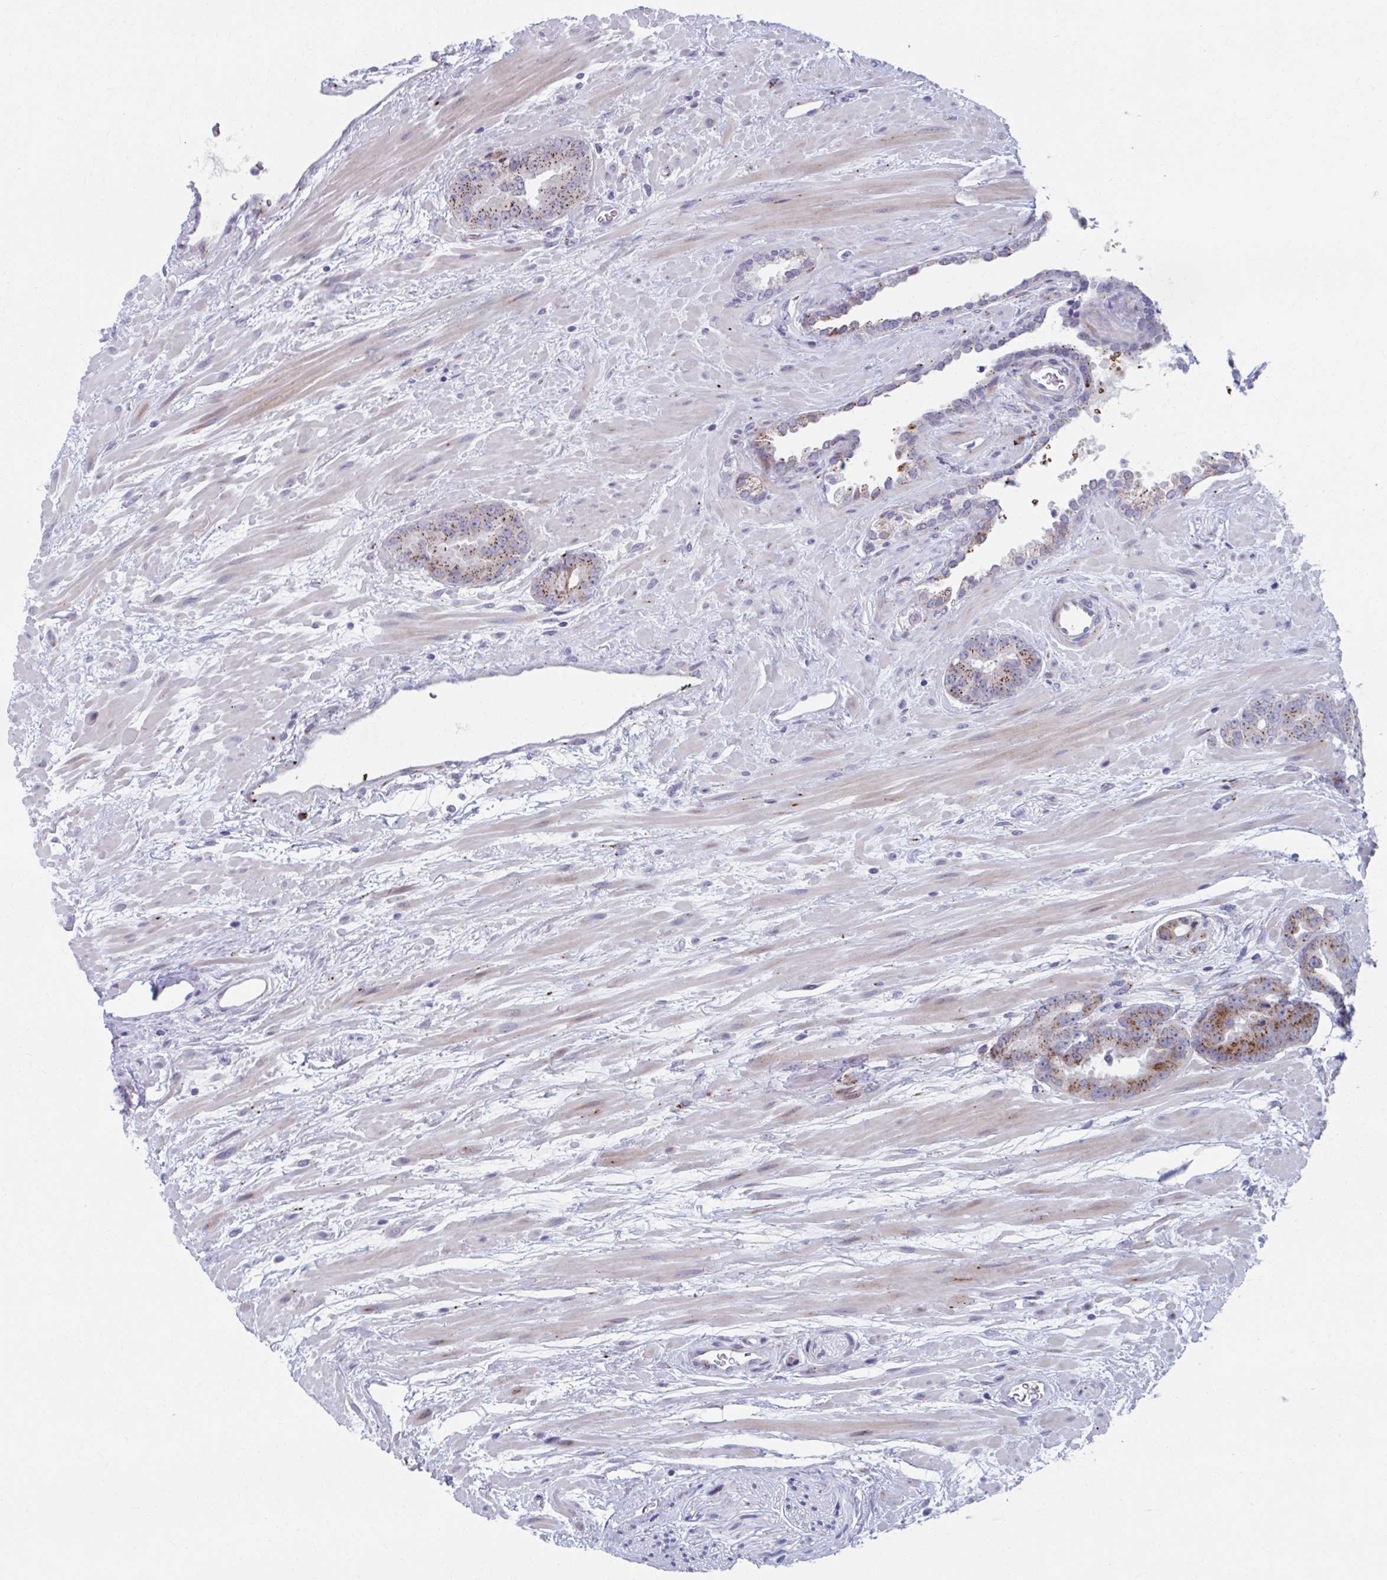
{"staining": {"intensity": "moderate", "quantity": "25%-75%", "location": "cytoplasmic/membranous"}, "tissue": "prostate cancer", "cell_type": "Tumor cells", "image_type": "cancer", "snomed": [{"axis": "morphology", "description": "Adenocarcinoma, High grade"}, {"axis": "topography", "description": "Prostate"}], "caption": "Protein analysis of prostate cancer (high-grade adenocarcinoma) tissue demonstrates moderate cytoplasmic/membranous staining in about 25%-75% of tumor cells.", "gene": "OLFM2", "patient": {"sex": "male", "age": 72}}